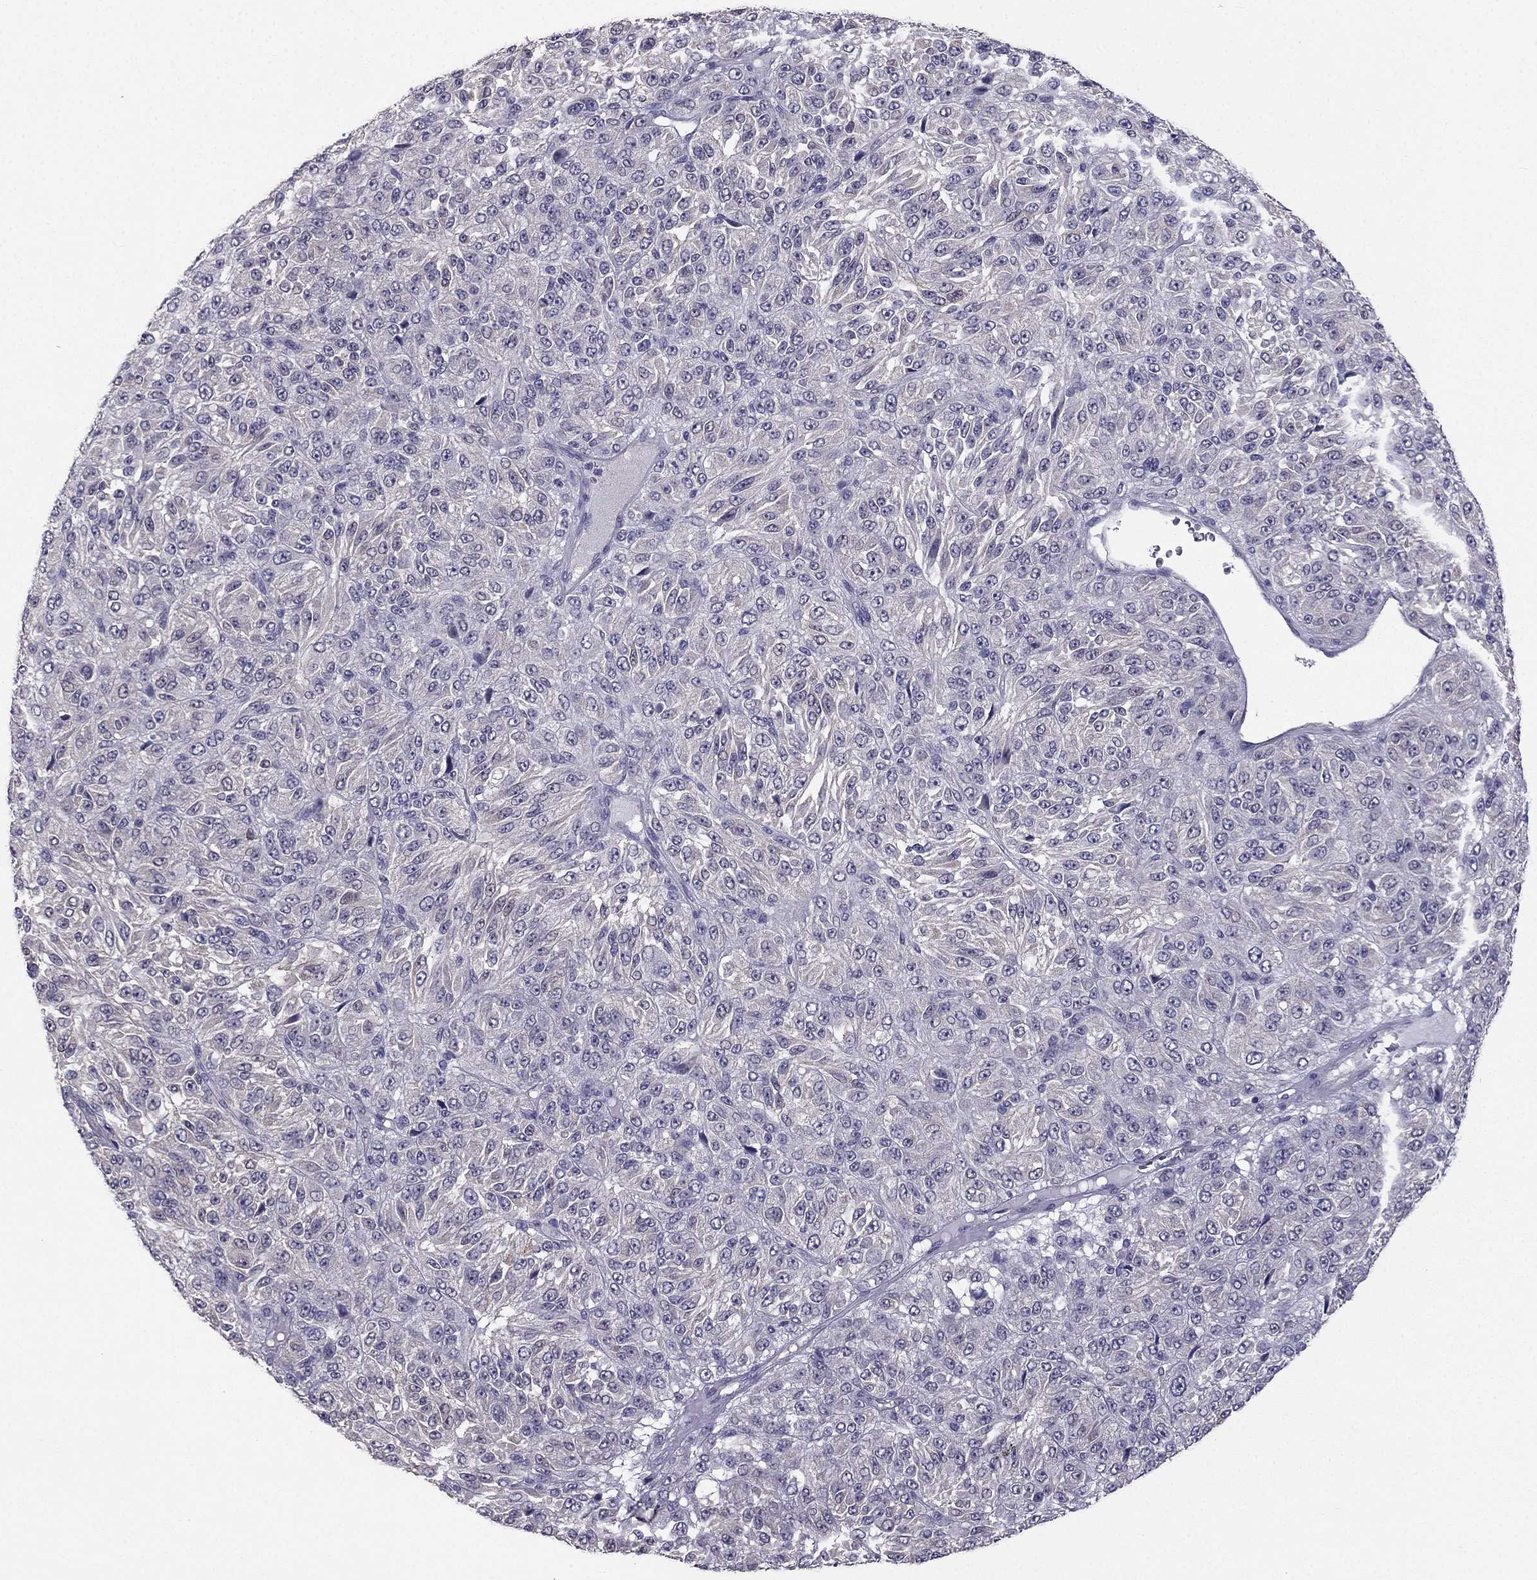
{"staining": {"intensity": "negative", "quantity": "none", "location": "none"}, "tissue": "melanoma", "cell_type": "Tumor cells", "image_type": "cancer", "snomed": [{"axis": "morphology", "description": "Malignant melanoma, Metastatic site"}, {"axis": "topography", "description": "Brain"}], "caption": "A high-resolution photomicrograph shows IHC staining of malignant melanoma (metastatic site), which reveals no significant staining in tumor cells.", "gene": "HSFX1", "patient": {"sex": "female", "age": 56}}